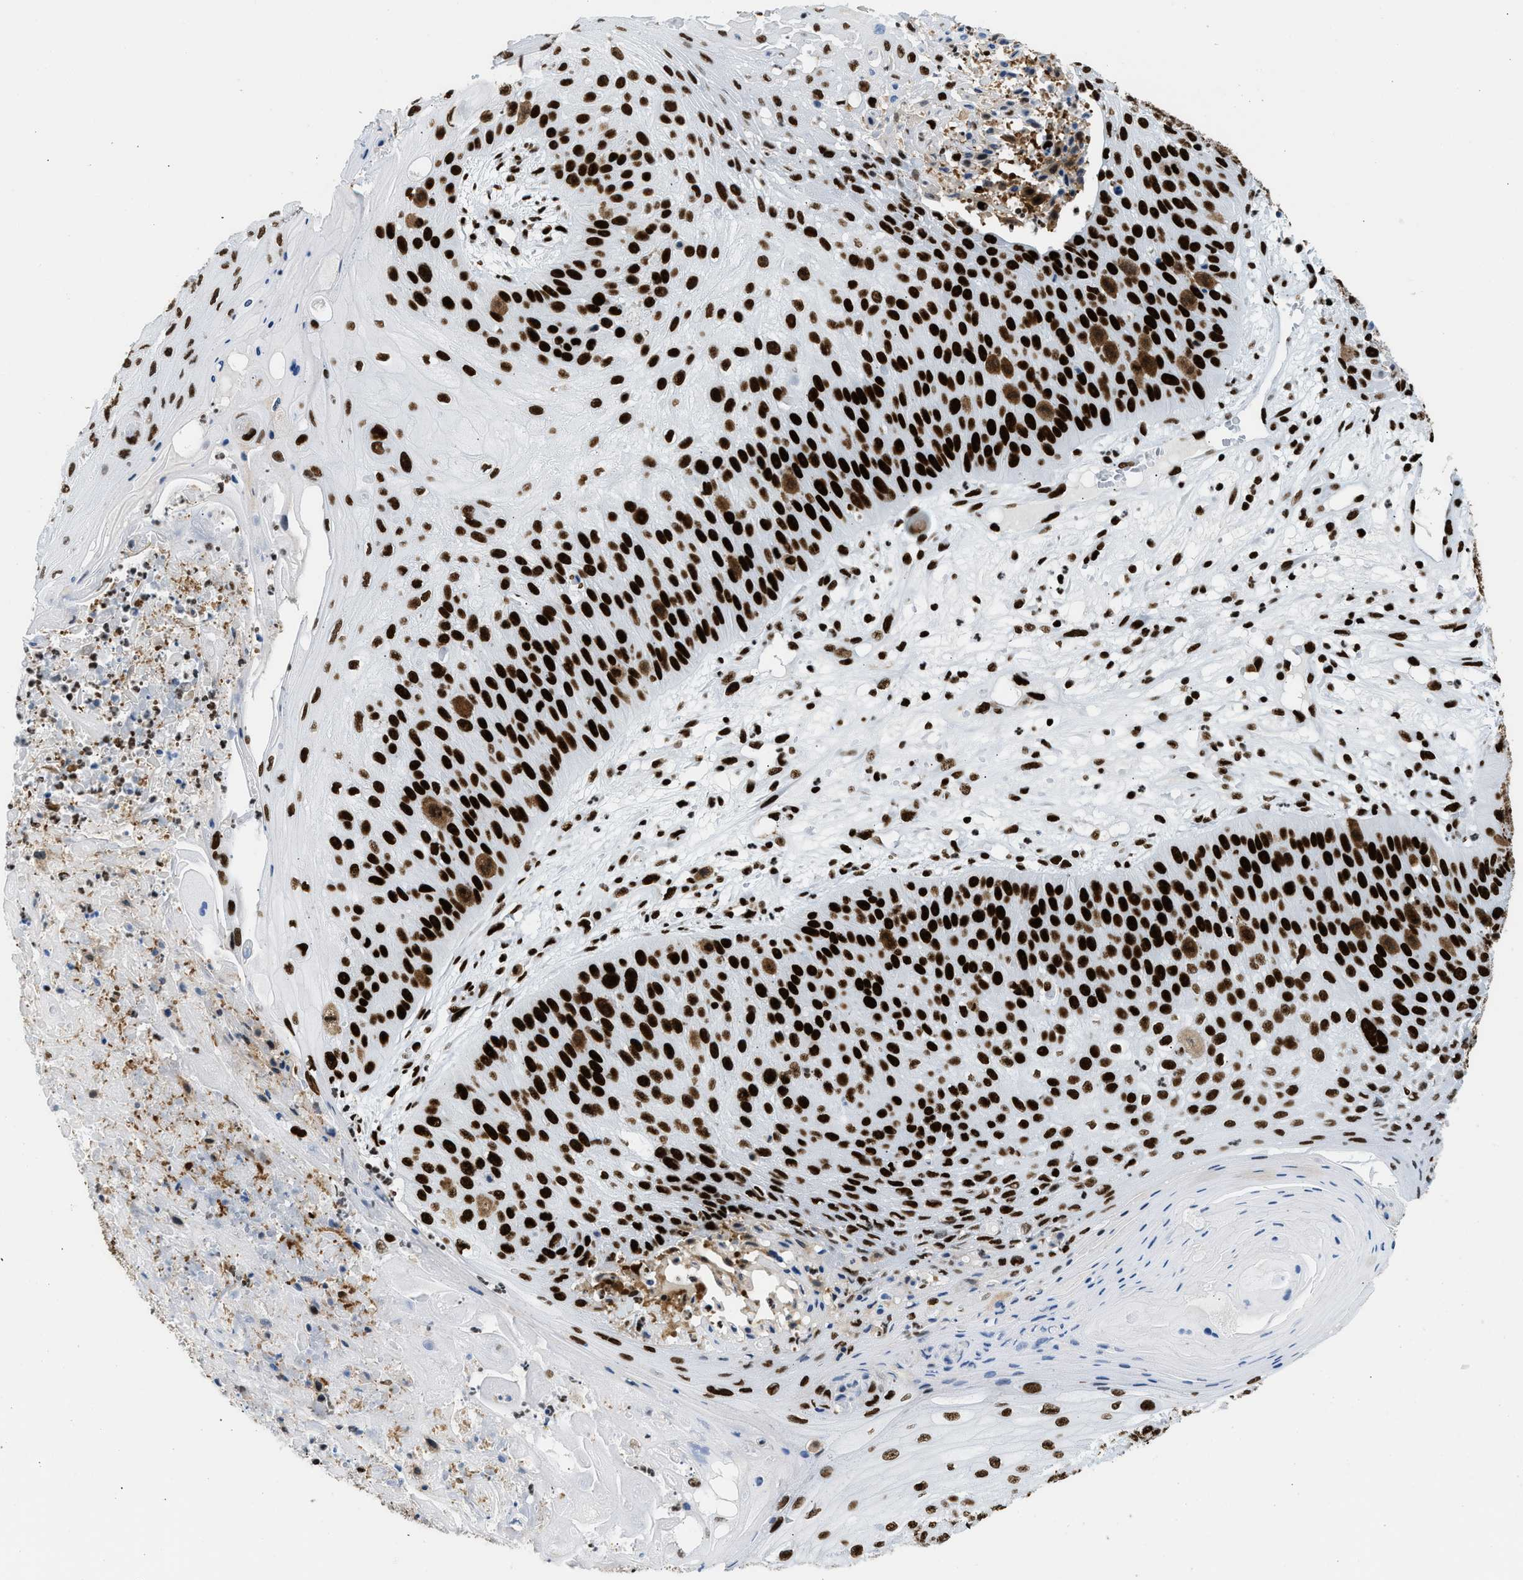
{"staining": {"intensity": "strong", "quantity": ">75%", "location": "nuclear"}, "tissue": "skin cancer", "cell_type": "Tumor cells", "image_type": "cancer", "snomed": [{"axis": "morphology", "description": "Squamous cell carcinoma, NOS"}, {"axis": "topography", "description": "Skin"}], "caption": "Protein staining reveals strong nuclear staining in about >75% of tumor cells in skin squamous cell carcinoma.", "gene": "PIF1", "patient": {"sex": "female", "age": 80}}